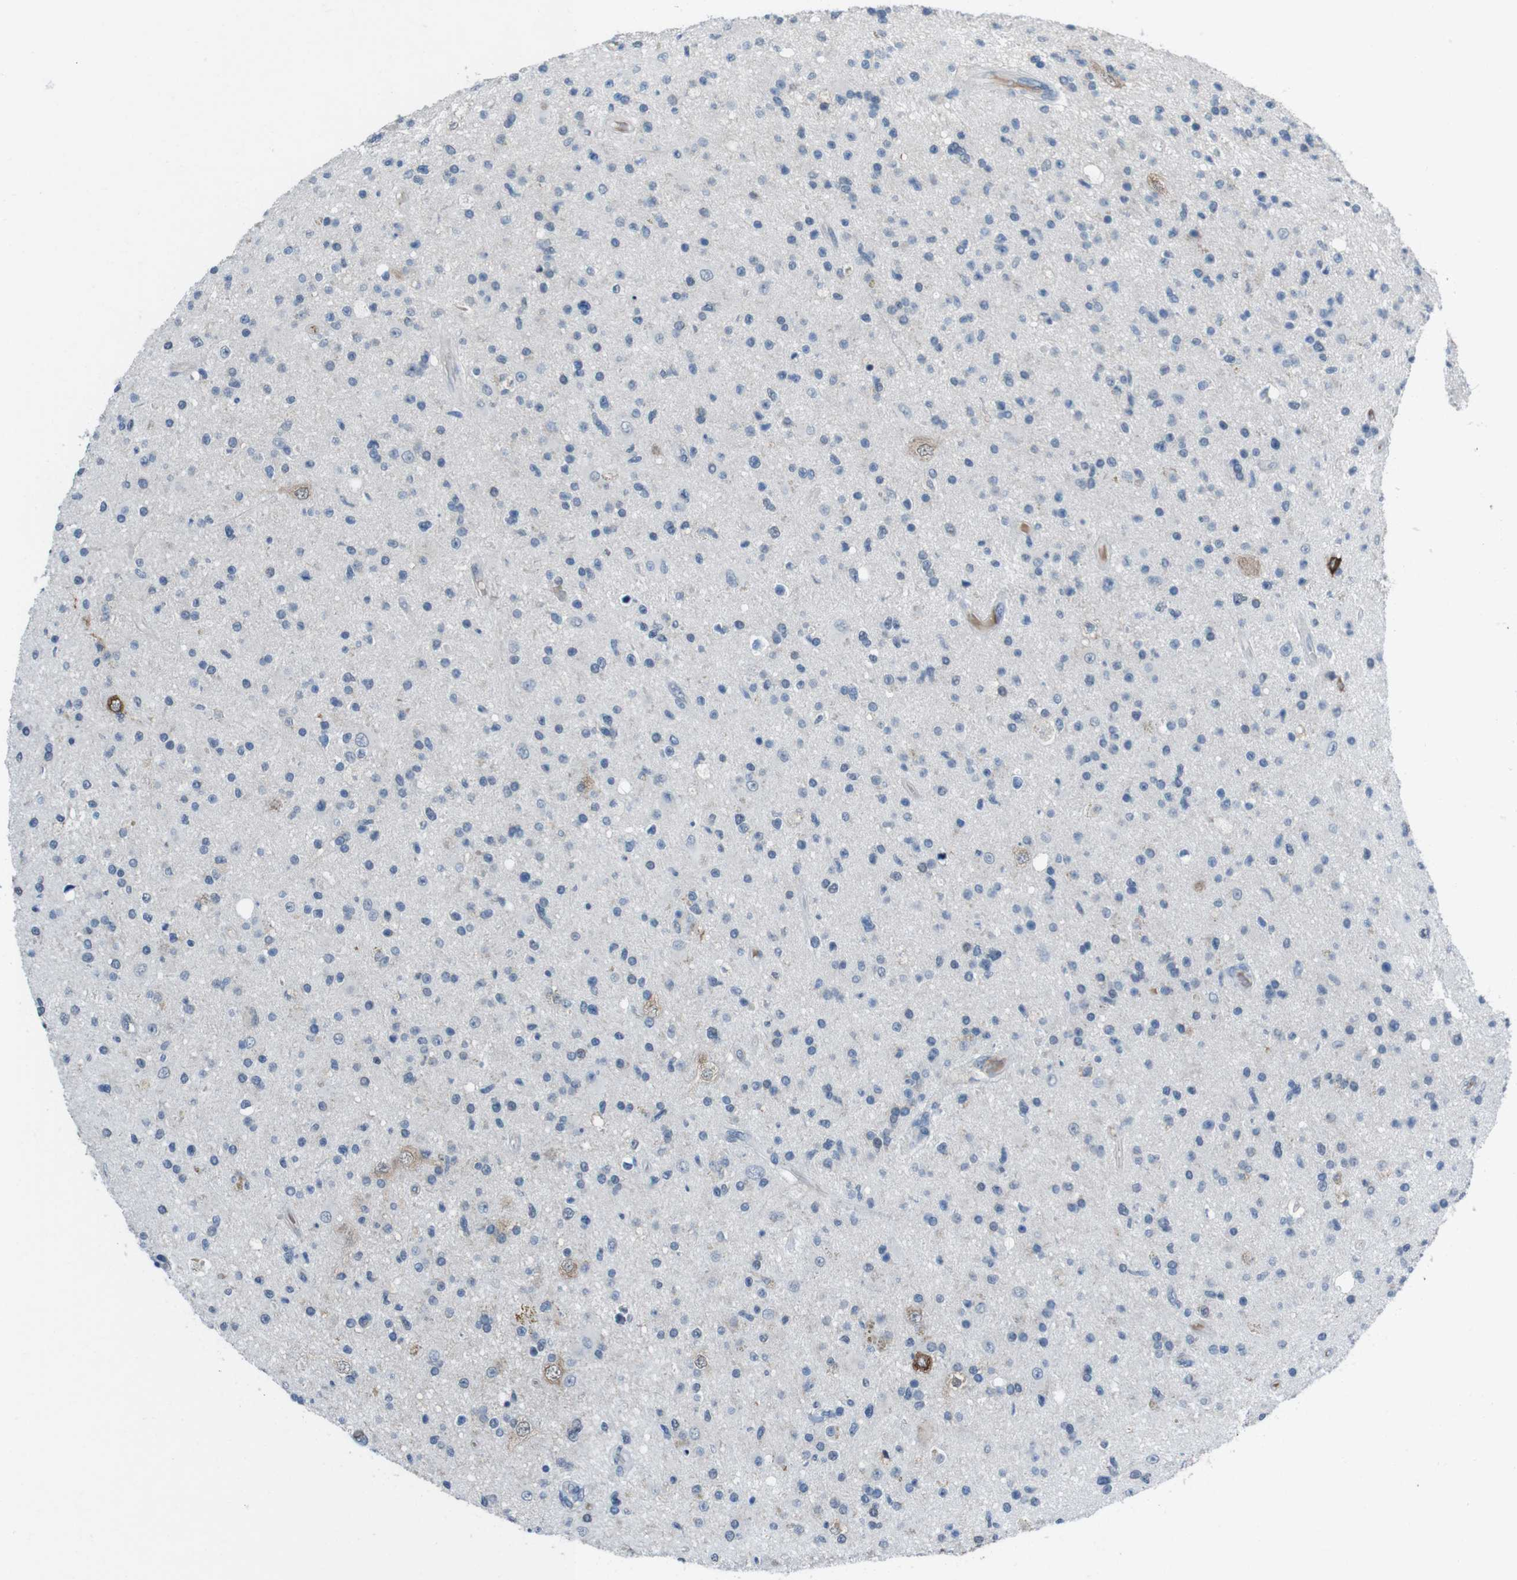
{"staining": {"intensity": "weak", "quantity": "<25%", "location": "cytoplasmic/membranous"}, "tissue": "glioma", "cell_type": "Tumor cells", "image_type": "cancer", "snomed": [{"axis": "morphology", "description": "Glioma, malignant, High grade"}, {"axis": "topography", "description": "Brain"}], "caption": "High-grade glioma (malignant) stained for a protein using immunohistochemistry reveals no staining tumor cells.", "gene": "CDHR2", "patient": {"sex": "male", "age": 33}}